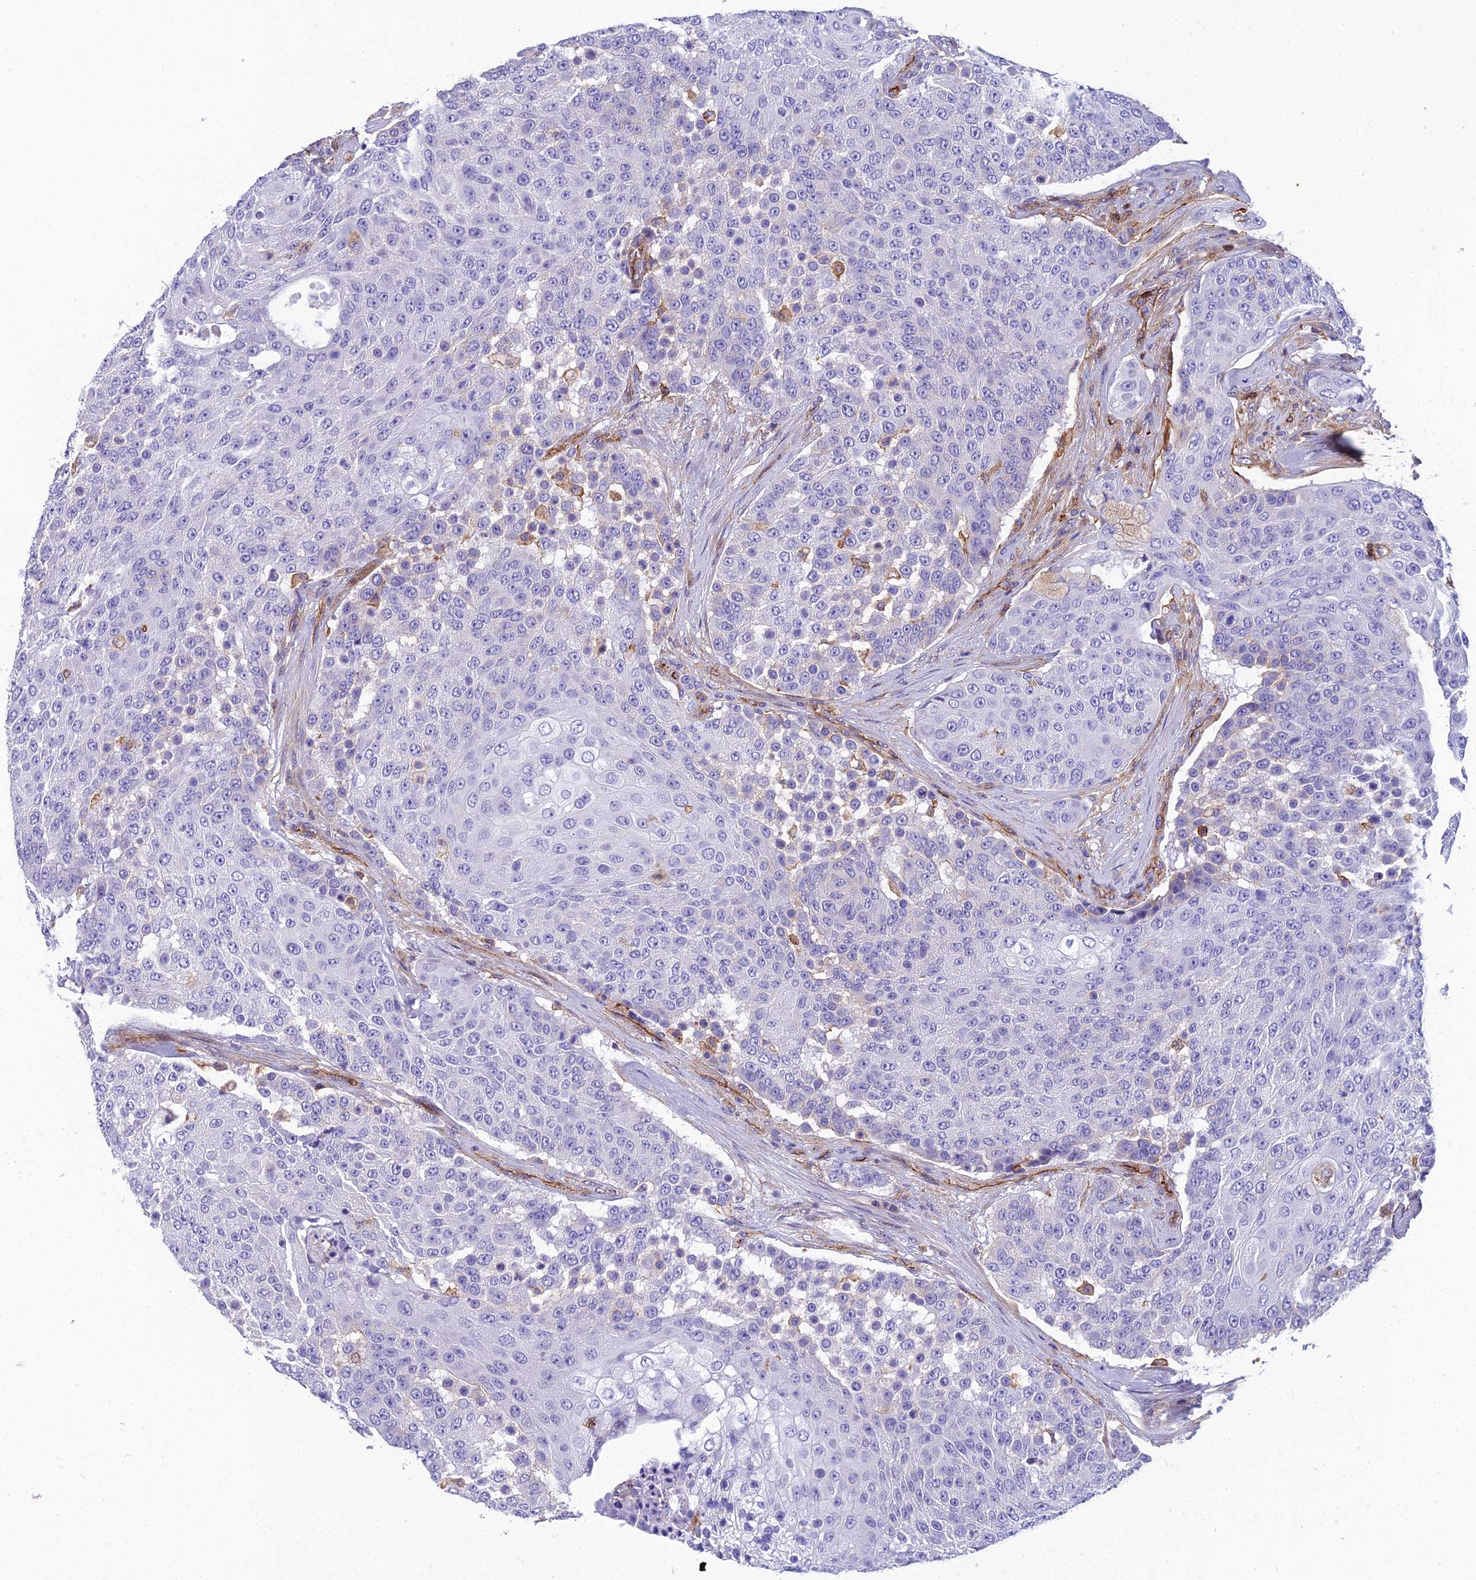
{"staining": {"intensity": "negative", "quantity": "none", "location": "none"}, "tissue": "urothelial cancer", "cell_type": "Tumor cells", "image_type": "cancer", "snomed": [{"axis": "morphology", "description": "Urothelial carcinoma, High grade"}, {"axis": "topography", "description": "Urinary bladder"}], "caption": "This is an immunohistochemistry (IHC) photomicrograph of urothelial cancer. There is no staining in tumor cells.", "gene": "PPP1R18", "patient": {"sex": "female", "age": 63}}